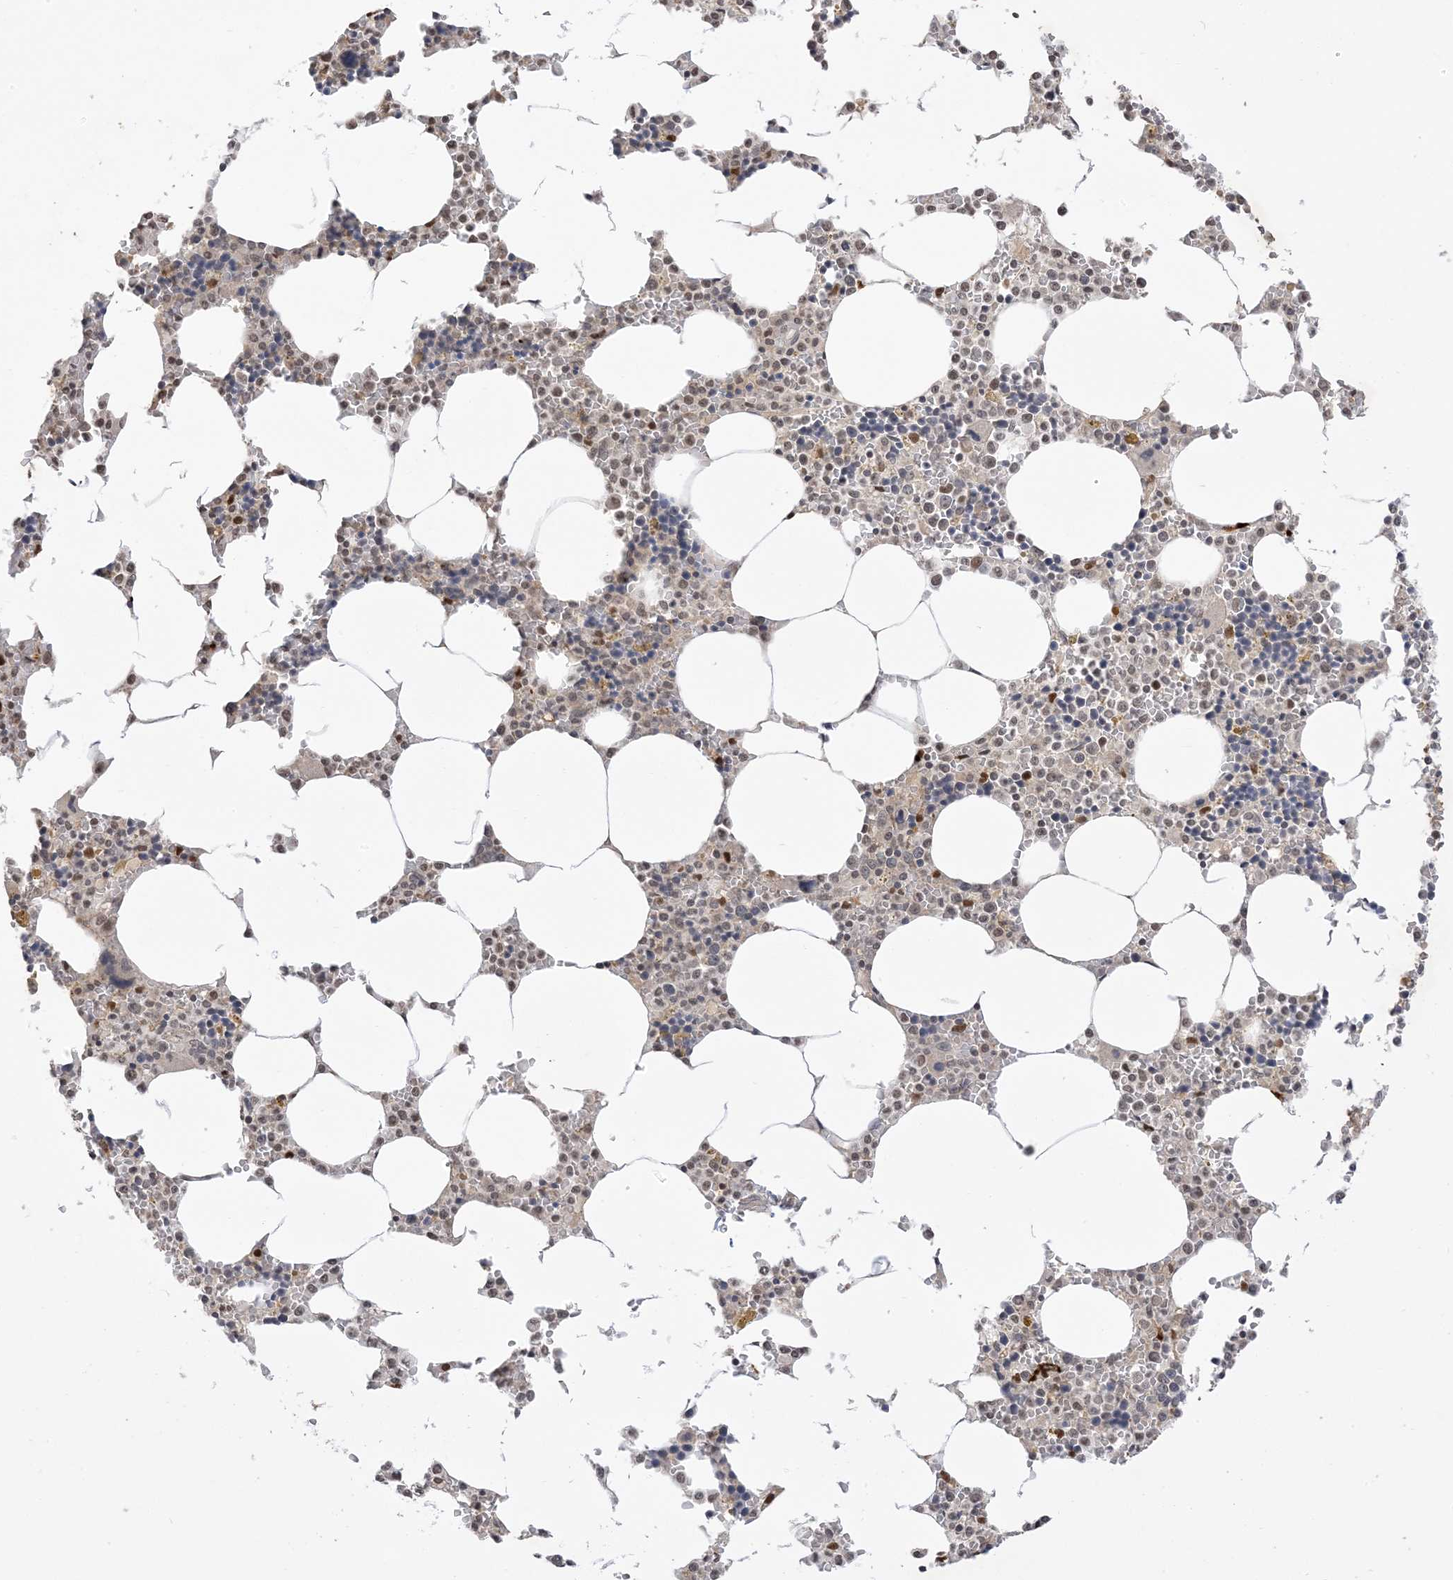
{"staining": {"intensity": "moderate", "quantity": "<25%", "location": "nuclear"}, "tissue": "bone marrow", "cell_type": "Hematopoietic cells", "image_type": "normal", "snomed": [{"axis": "morphology", "description": "Normal tissue, NOS"}, {"axis": "topography", "description": "Bone marrow"}], "caption": "A low amount of moderate nuclear staining is present in about <25% of hematopoietic cells in normal bone marrow.", "gene": "RANBP9", "patient": {"sex": "male", "age": 70}}